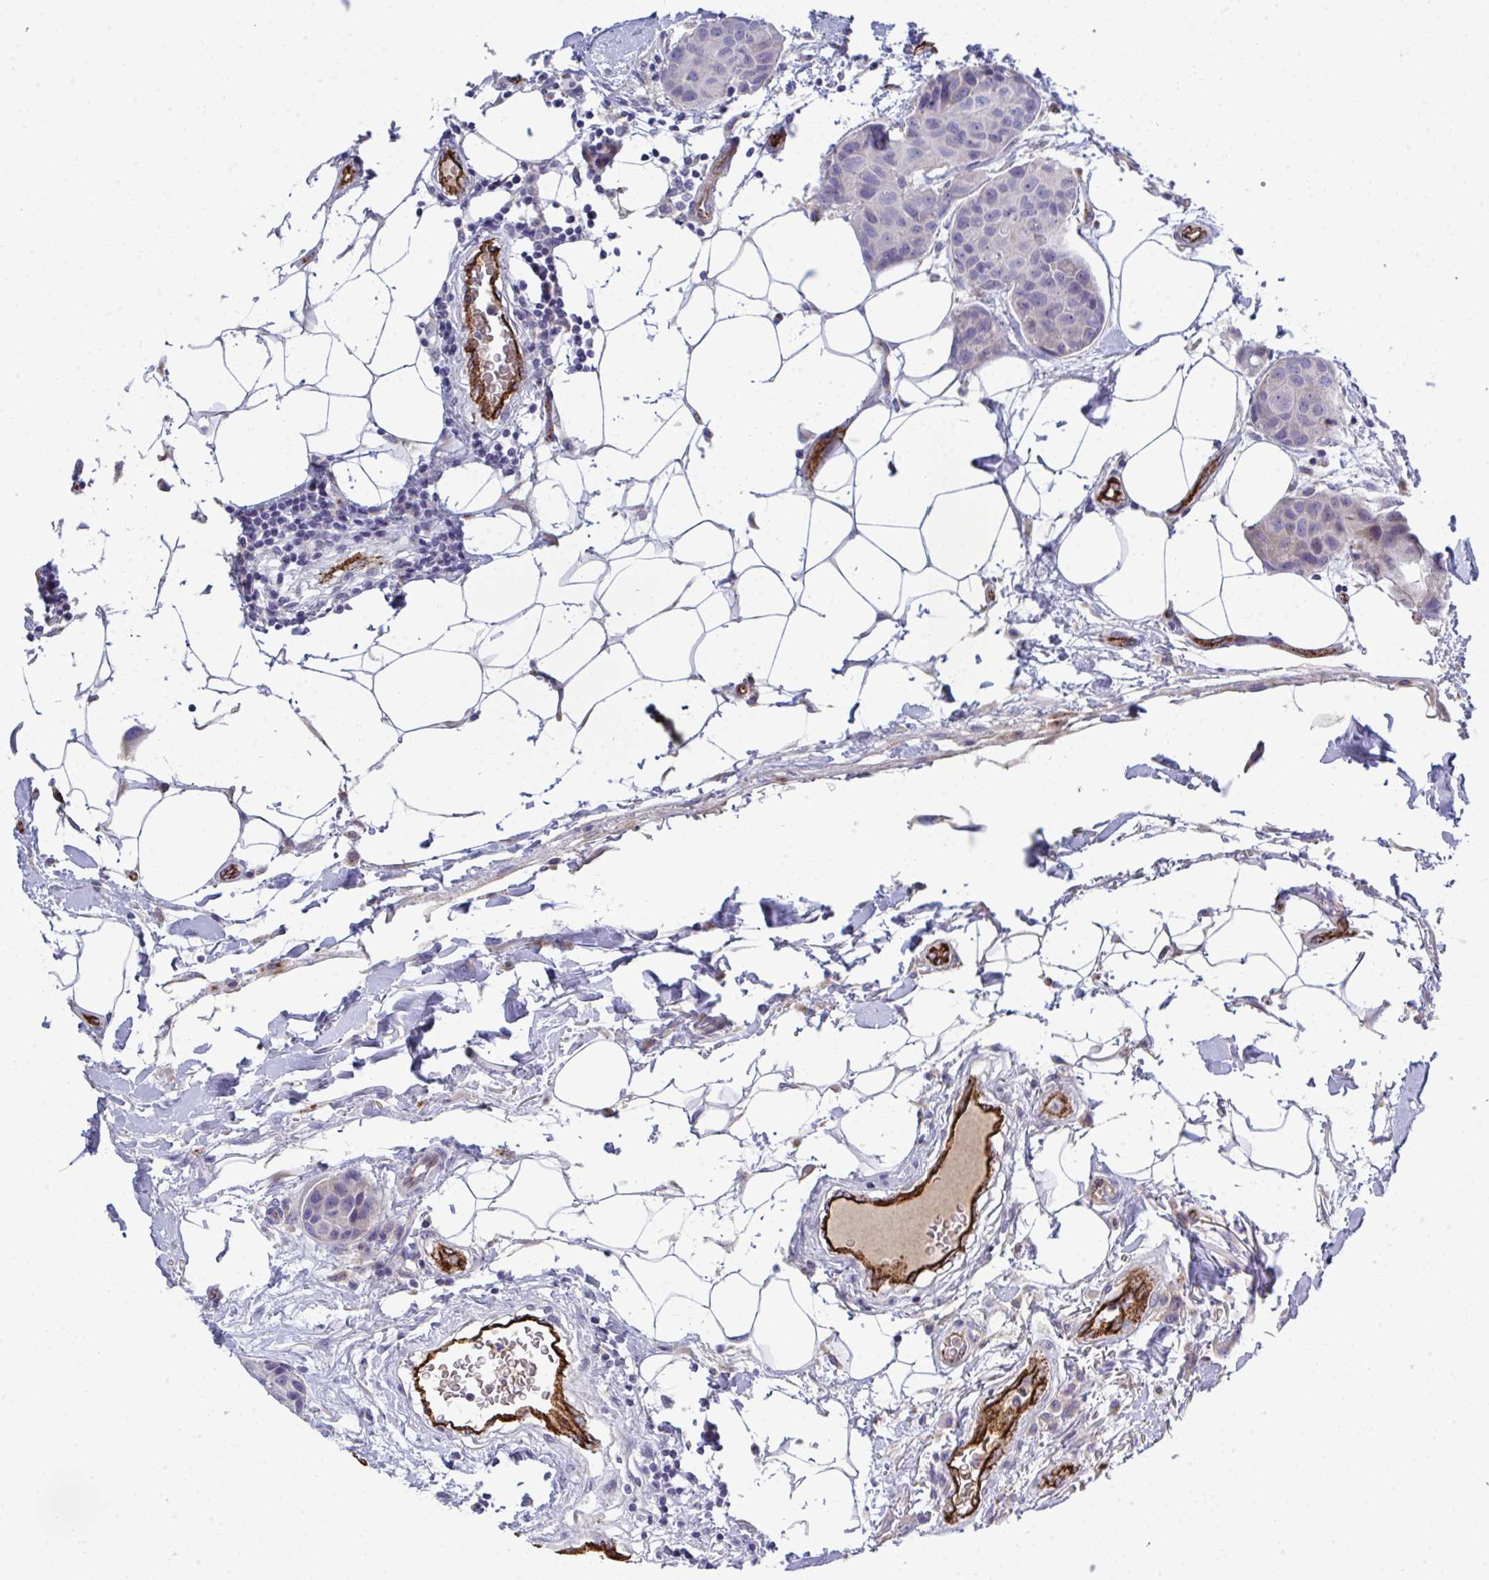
{"staining": {"intensity": "negative", "quantity": "none", "location": "none"}, "tissue": "breast cancer", "cell_type": "Tumor cells", "image_type": "cancer", "snomed": [{"axis": "morphology", "description": "Duct carcinoma"}, {"axis": "topography", "description": "Breast"}, {"axis": "topography", "description": "Lymph node"}], "caption": "Tumor cells are negative for protein expression in human breast infiltrating ductal carcinoma.", "gene": "TOR1AIP2", "patient": {"sex": "female", "age": 80}}